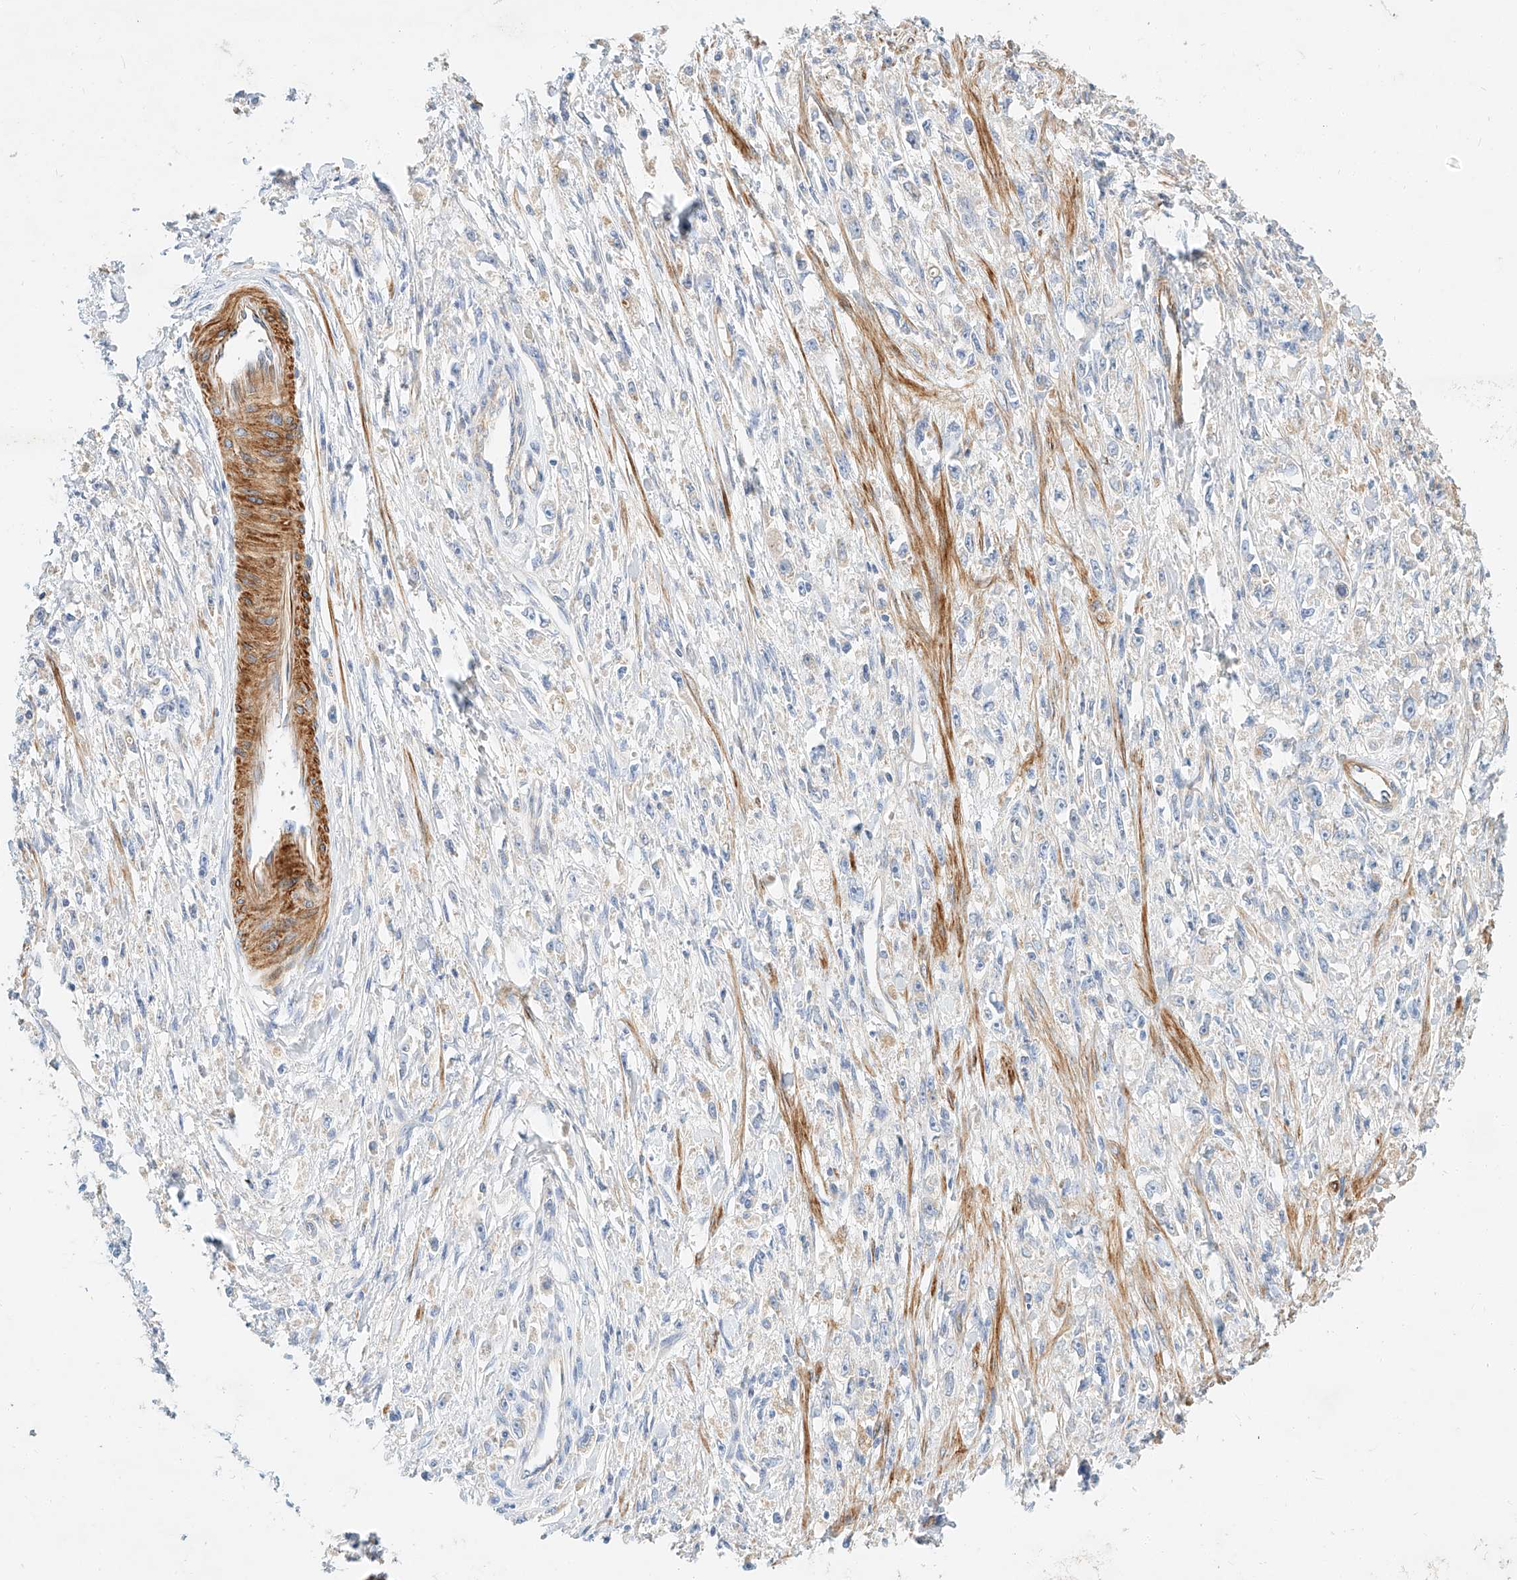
{"staining": {"intensity": "negative", "quantity": "none", "location": "none"}, "tissue": "stomach cancer", "cell_type": "Tumor cells", "image_type": "cancer", "snomed": [{"axis": "morphology", "description": "Adenocarcinoma, NOS"}, {"axis": "topography", "description": "Stomach"}], "caption": "Tumor cells are negative for brown protein staining in stomach cancer (adenocarcinoma). Nuclei are stained in blue.", "gene": "KCNH5", "patient": {"sex": "female", "age": 59}}